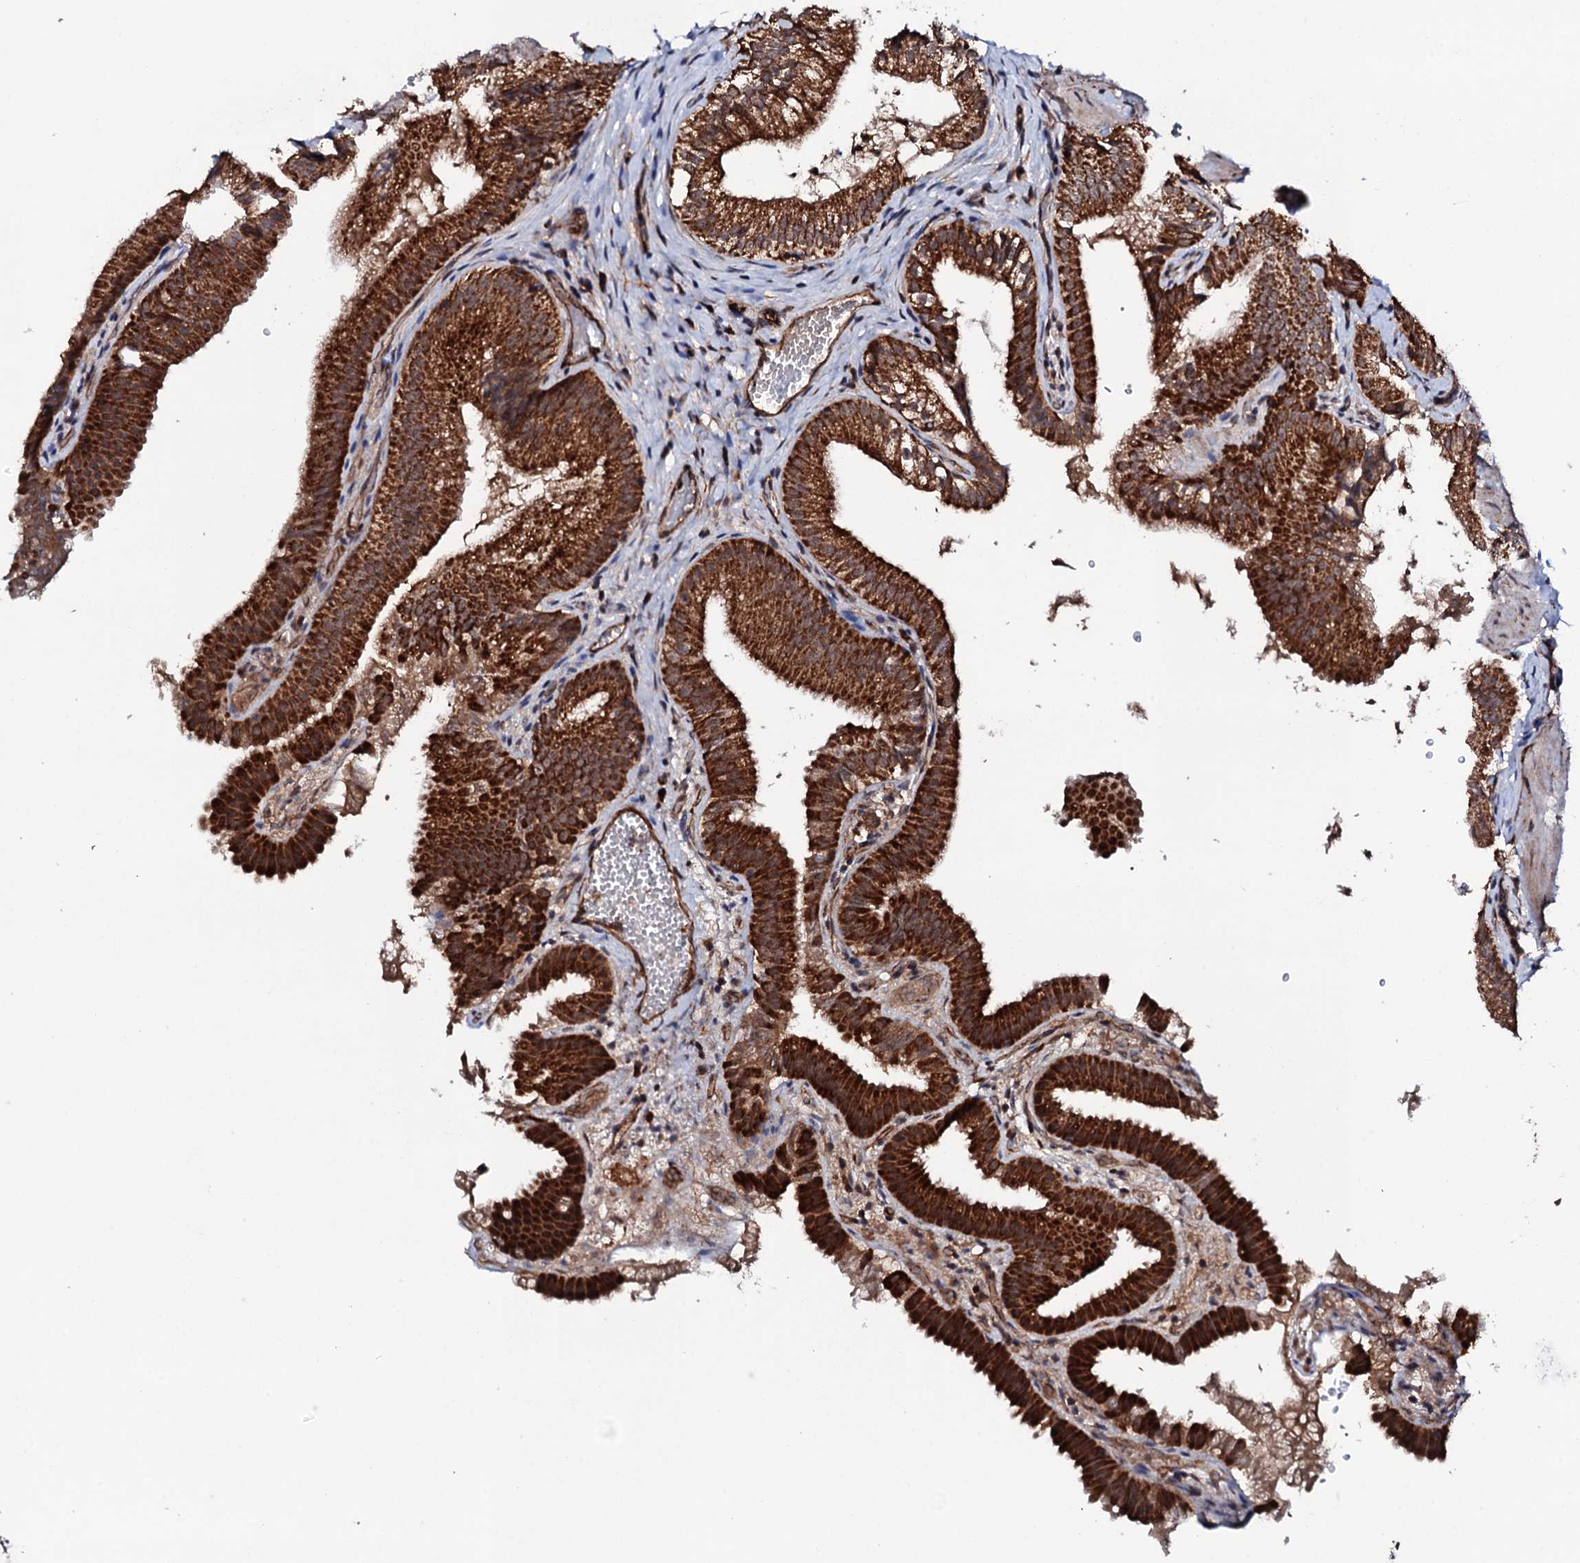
{"staining": {"intensity": "strong", "quantity": ">75%", "location": "cytoplasmic/membranous"}, "tissue": "gallbladder", "cell_type": "Glandular cells", "image_type": "normal", "snomed": [{"axis": "morphology", "description": "Normal tissue, NOS"}, {"axis": "topography", "description": "Gallbladder"}], "caption": "Immunohistochemistry (IHC) photomicrograph of normal gallbladder: gallbladder stained using IHC demonstrates high levels of strong protein expression localized specifically in the cytoplasmic/membranous of glandular cells, appearing as a cytoplasmic/membranous brown color.", "gene": "MTIF3", "patient": {"sex": "female", "age": 30}}